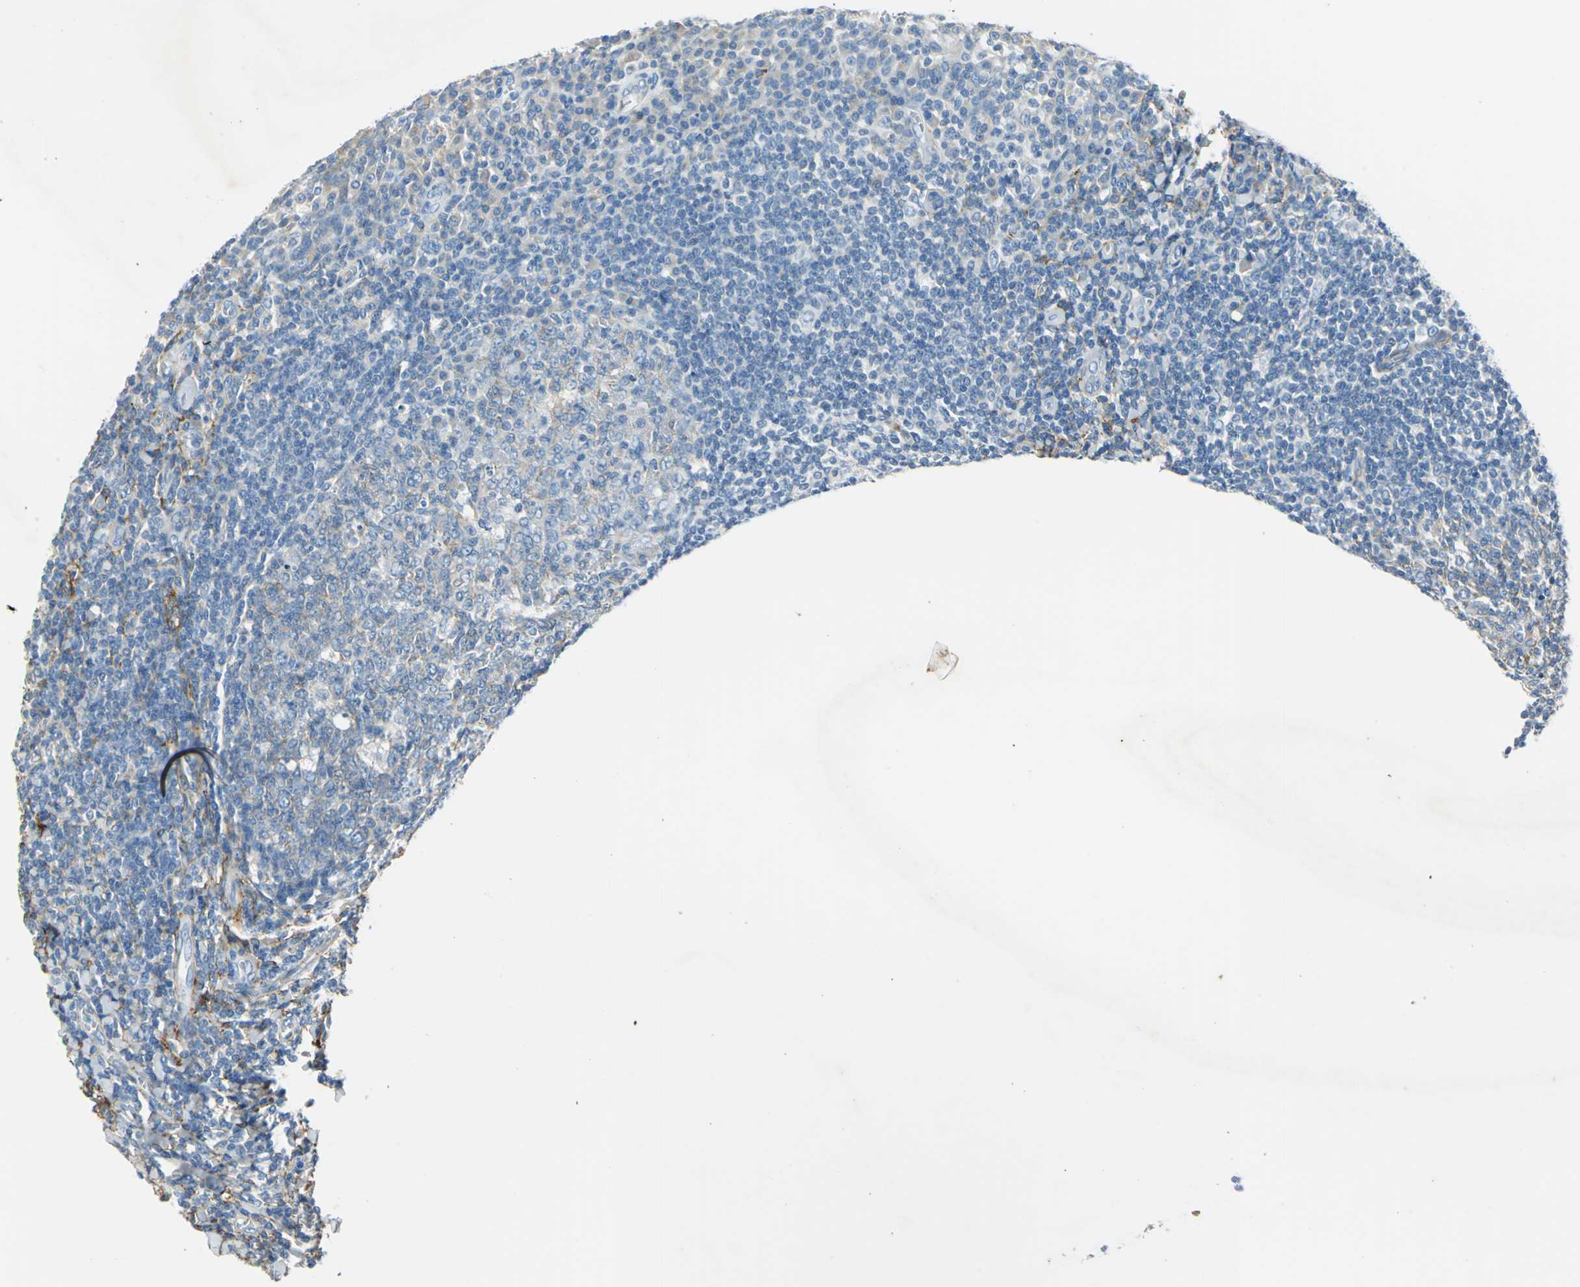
{"staining": {"intensity": "negative", "quantity": "none", "location": "none"}, "tissue": "tonsil", "cell_type": "Germinal center cells", "image_type": "normal", "snomed": [{"axis": "morphology", "description": "Normal tissue, NOS"}, {"axis": "topography", "description": "Tonsil"}], "caption": "Immunohistochemical staining of unremarkable human tonsil shows no significant staining in germinal center cells.", "gene": "AKAP12", "patient": {"sex": "male", "age": 31}}